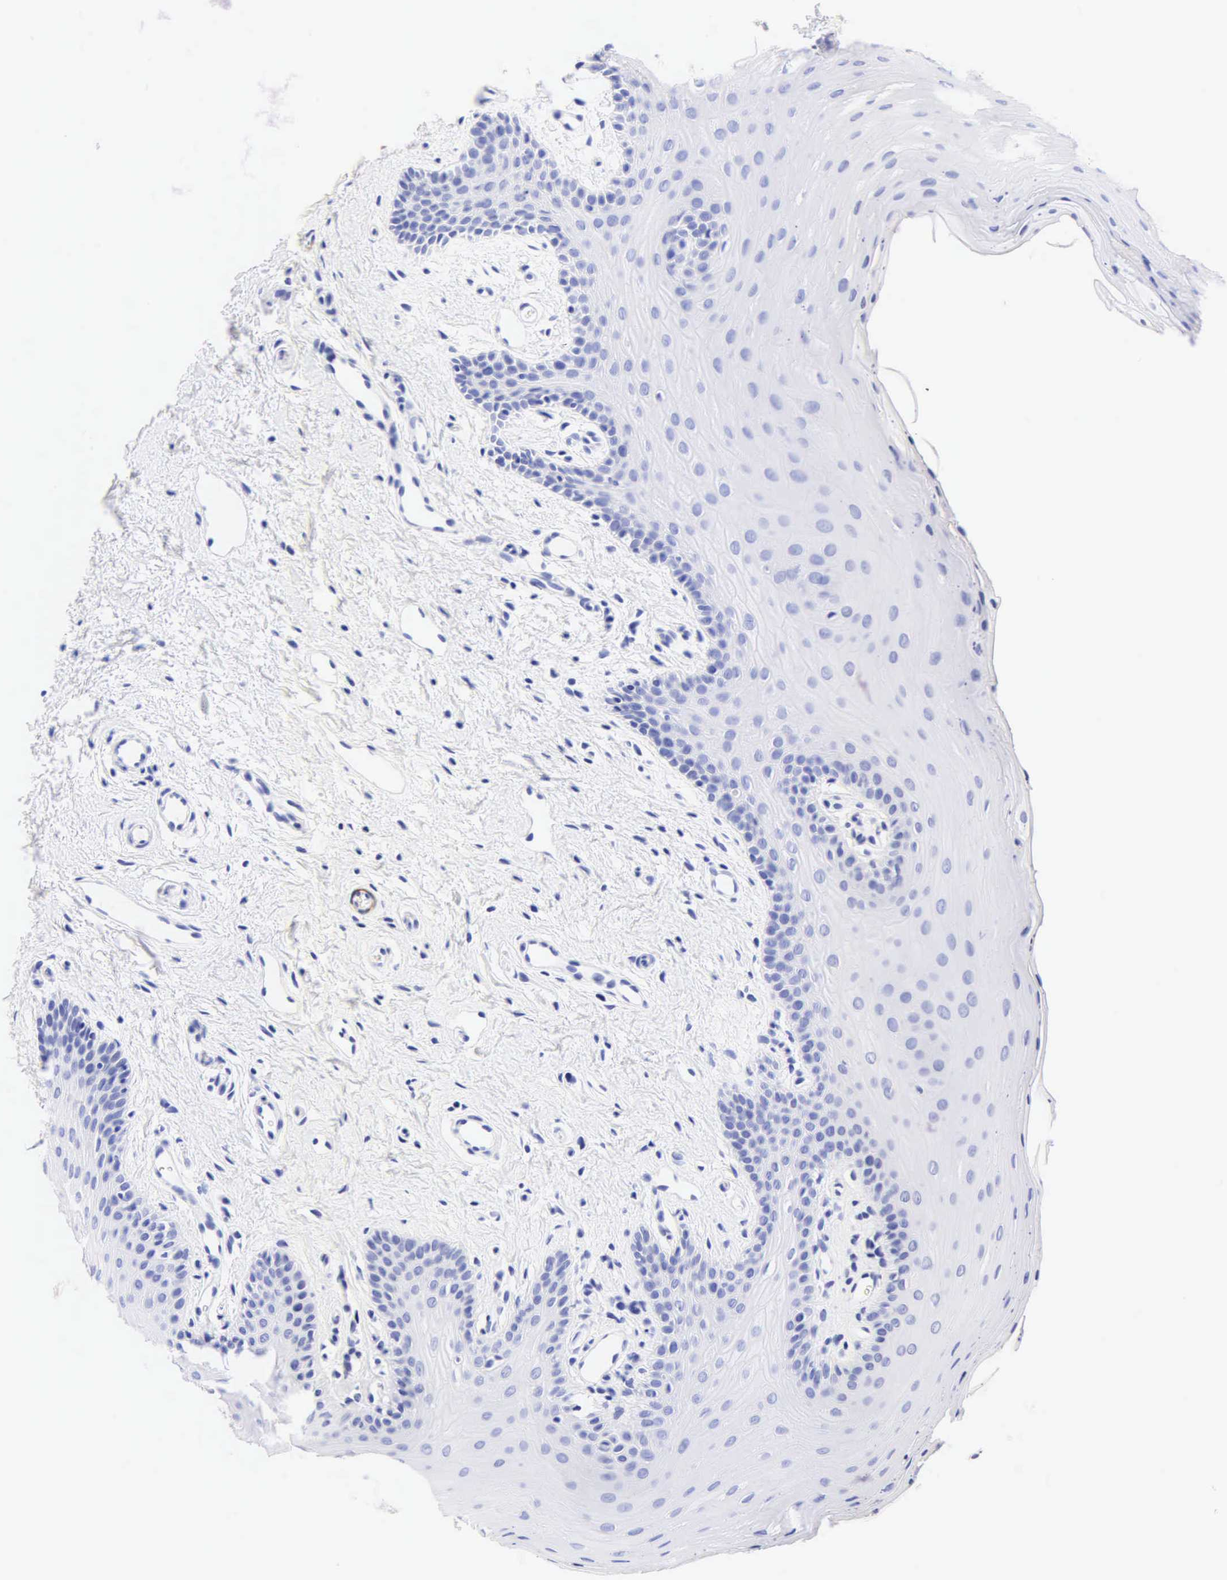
{"staining": {"intensity": "negative", "quantity": "none", "location": "none"}, "tissue": "oral mucosa", "cell_type": "Squamous epithelial cells", "image_type": "normal", "snomed": [{"axis": "morphology", "description": "Normal tissue, NOS"}, {"axis": "topography", "description": "Oral tissue"}], "caption": "This is an IHC micrograph of unremarkable oral mucosa. There is no positivity in squamous epithelial cells.", "gene": "DES", "patient": {"sex": "male", "age": 14}}